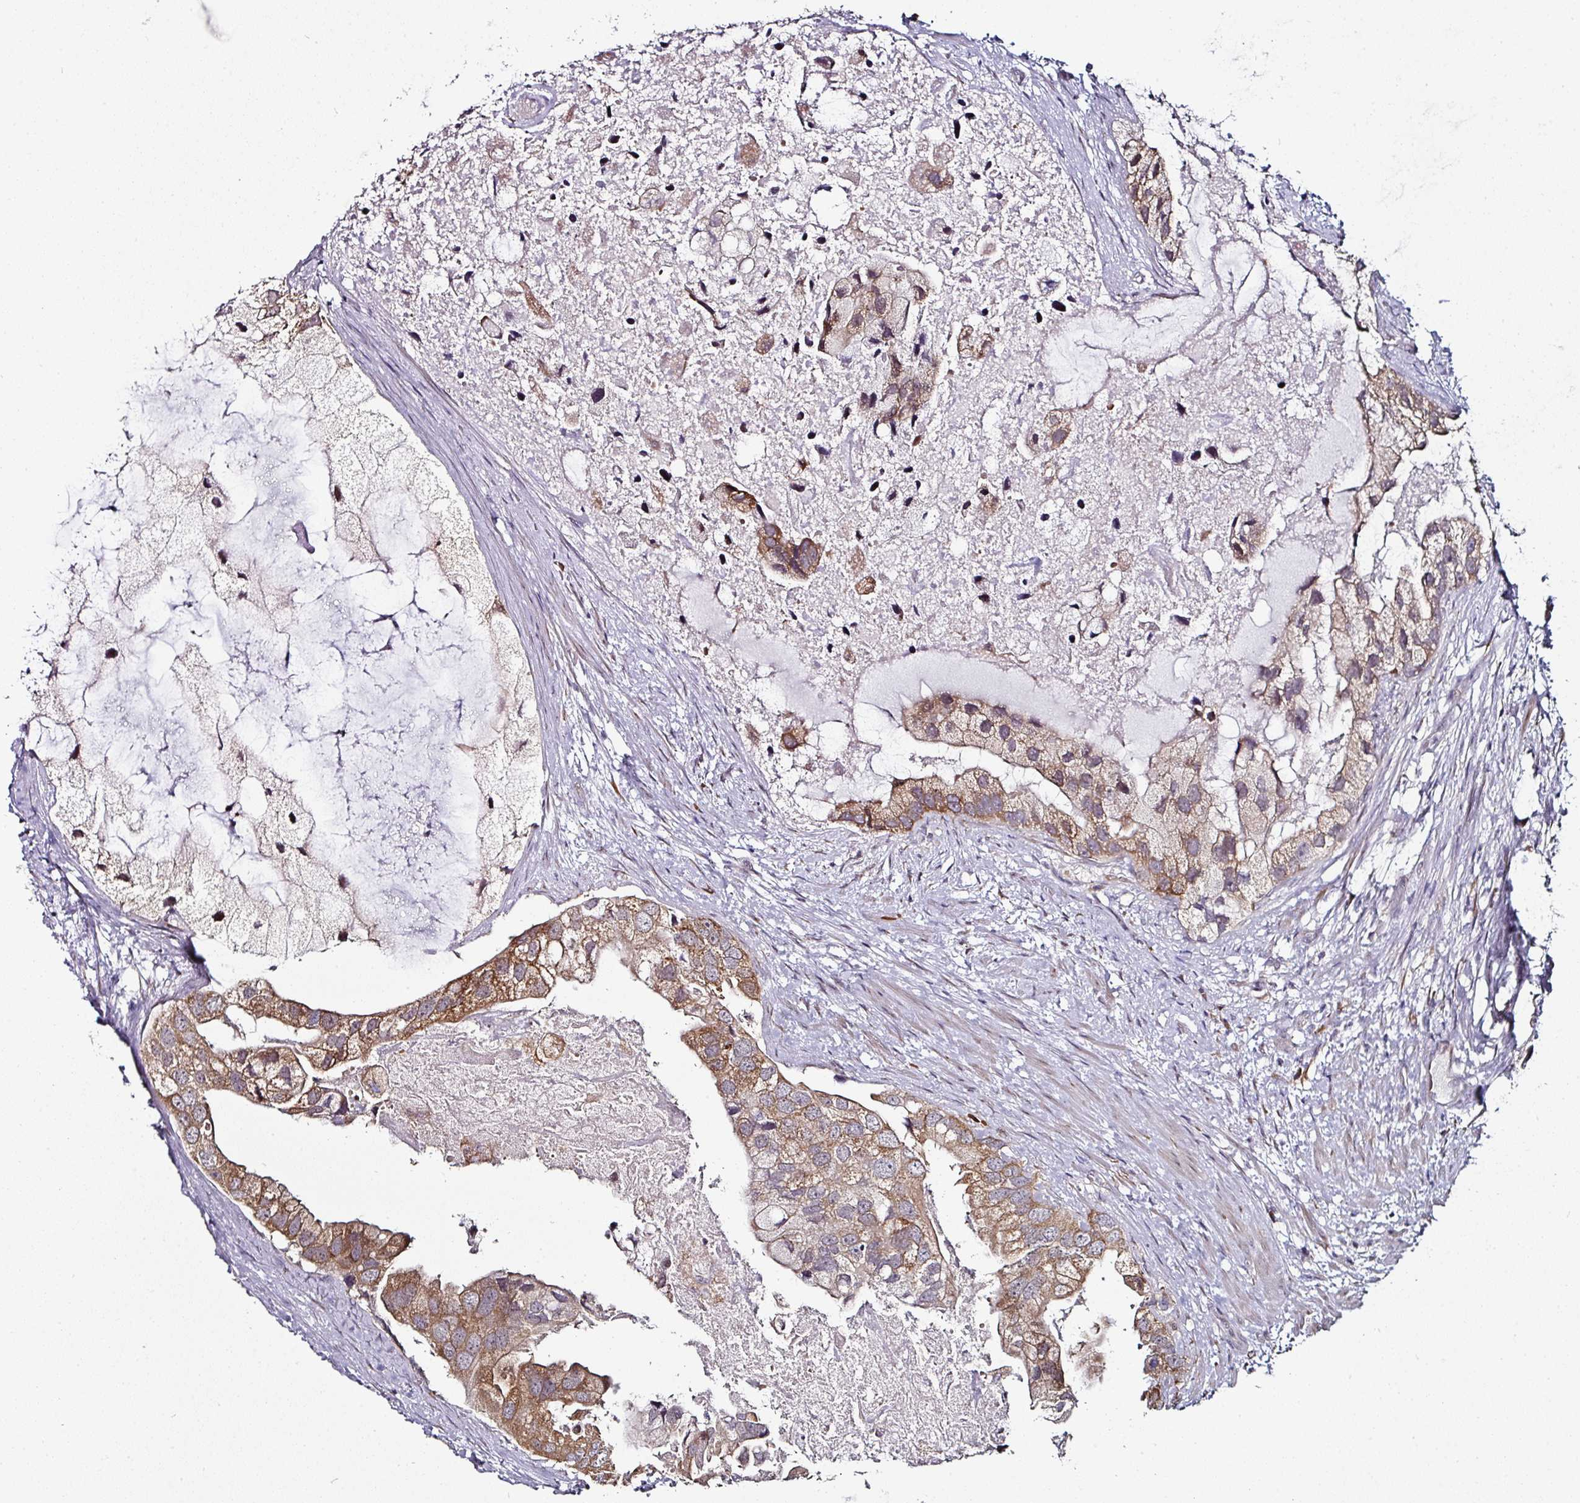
{"staining": {"intensity": "moderate", "quantity": ">75%", "location": "cytoplasmic/membranous"}, "tissue": "prostate cancer", "cell_type": "Tumor cells", "image_type": "cancer", "snomed": [{"axis": "morphology", "description": "Adenocarcinoma, High grade"}, {"axis": "topography", "description": "Prostate"}], "caption": "Immunohistochemical staining of prostate cancer displays medium levels of moderate cytoplasmic/membranous staining in about >75% of tumor cells. (DAB (3,3'-diaminobenzidine) = brown stain, brightfield microscopy at high magnification).", "gene": "APOLD1", "patient": {"sex": "male", "age": 62}}